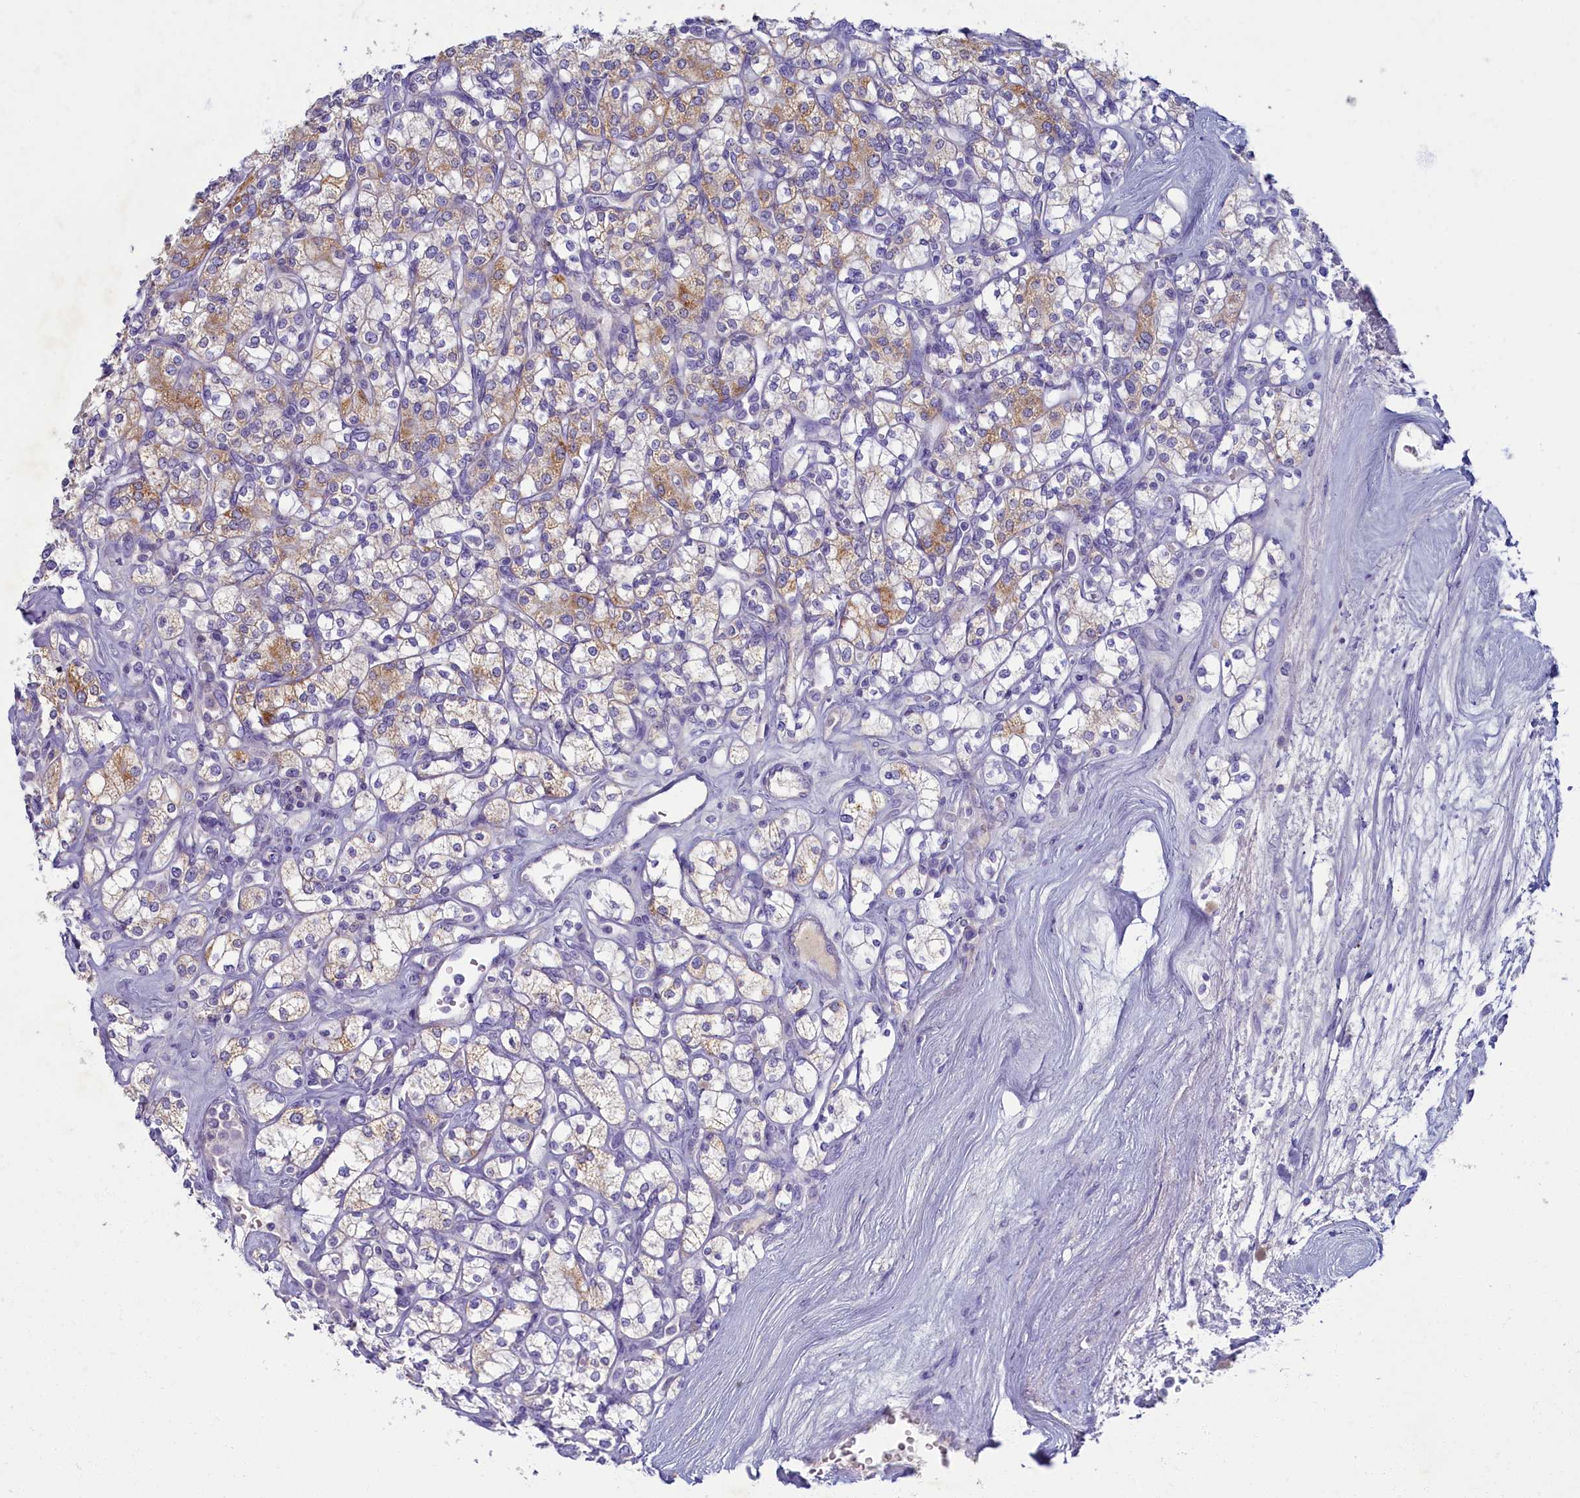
{"staining": {"intensity": "moderate", "quantity": "<25%", "location": "cytoplasmic/membranous"}, "tissue": "renal cancer", "cell_type": "Tumor cells", "image_type": "cancer", "snomed": [{"axis": "morphology", "description": "Adenocarcinoma, NOS"}, {"axis": "topography", "description": "Kidney"}], "caption": "This micrograph exhibits immunohistochemistry (IHC) staining of renal cancer, with low moderate cytoplasmic/membranous staining in about <25% of tumor cells.", "gene": "OCIAD2", "patient": {"sex": "male", "age": 77}}